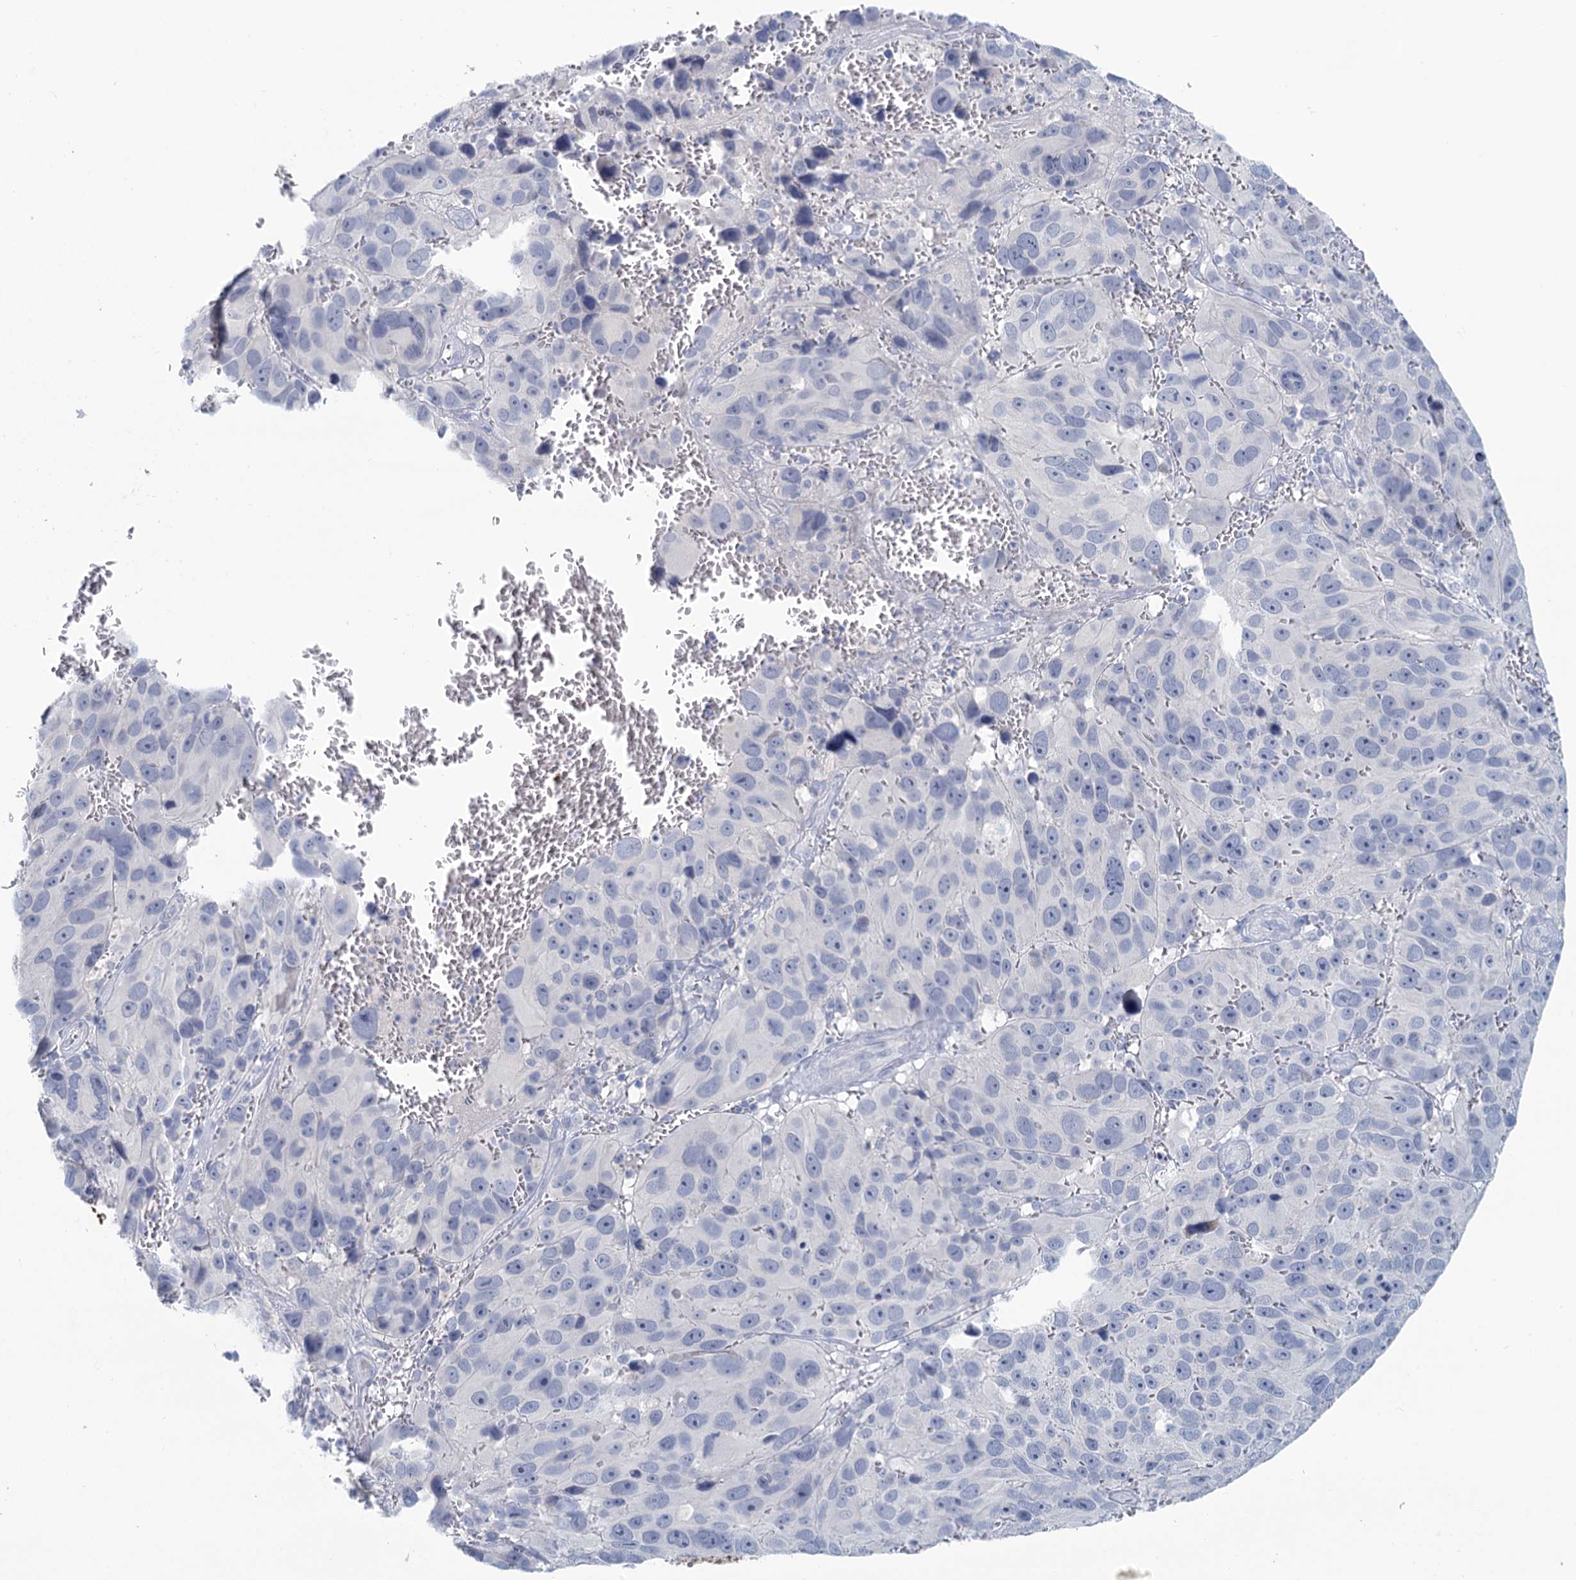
{"staining": {"intensity": "negative", "quantity": "none", "location": "none"}, "tissue": "melanoma", "cell_type": "Tumor cells", "image_type": "cancer", "snomed": [{"axis": "morphology", "description": "Malignant melanoma, NOS"}, {"axis": "topography", "description": "Skin"}], "caption": "Immunohistochemistry (IHC) image of melanoma stained for a protein (brown), which shows no positivity in tumor cells. (Brightfield microscopy of DAB immunohistochemistry at high magnification).", "gene": "CHGA", "patient": {"sex": "male", "age": 84}}